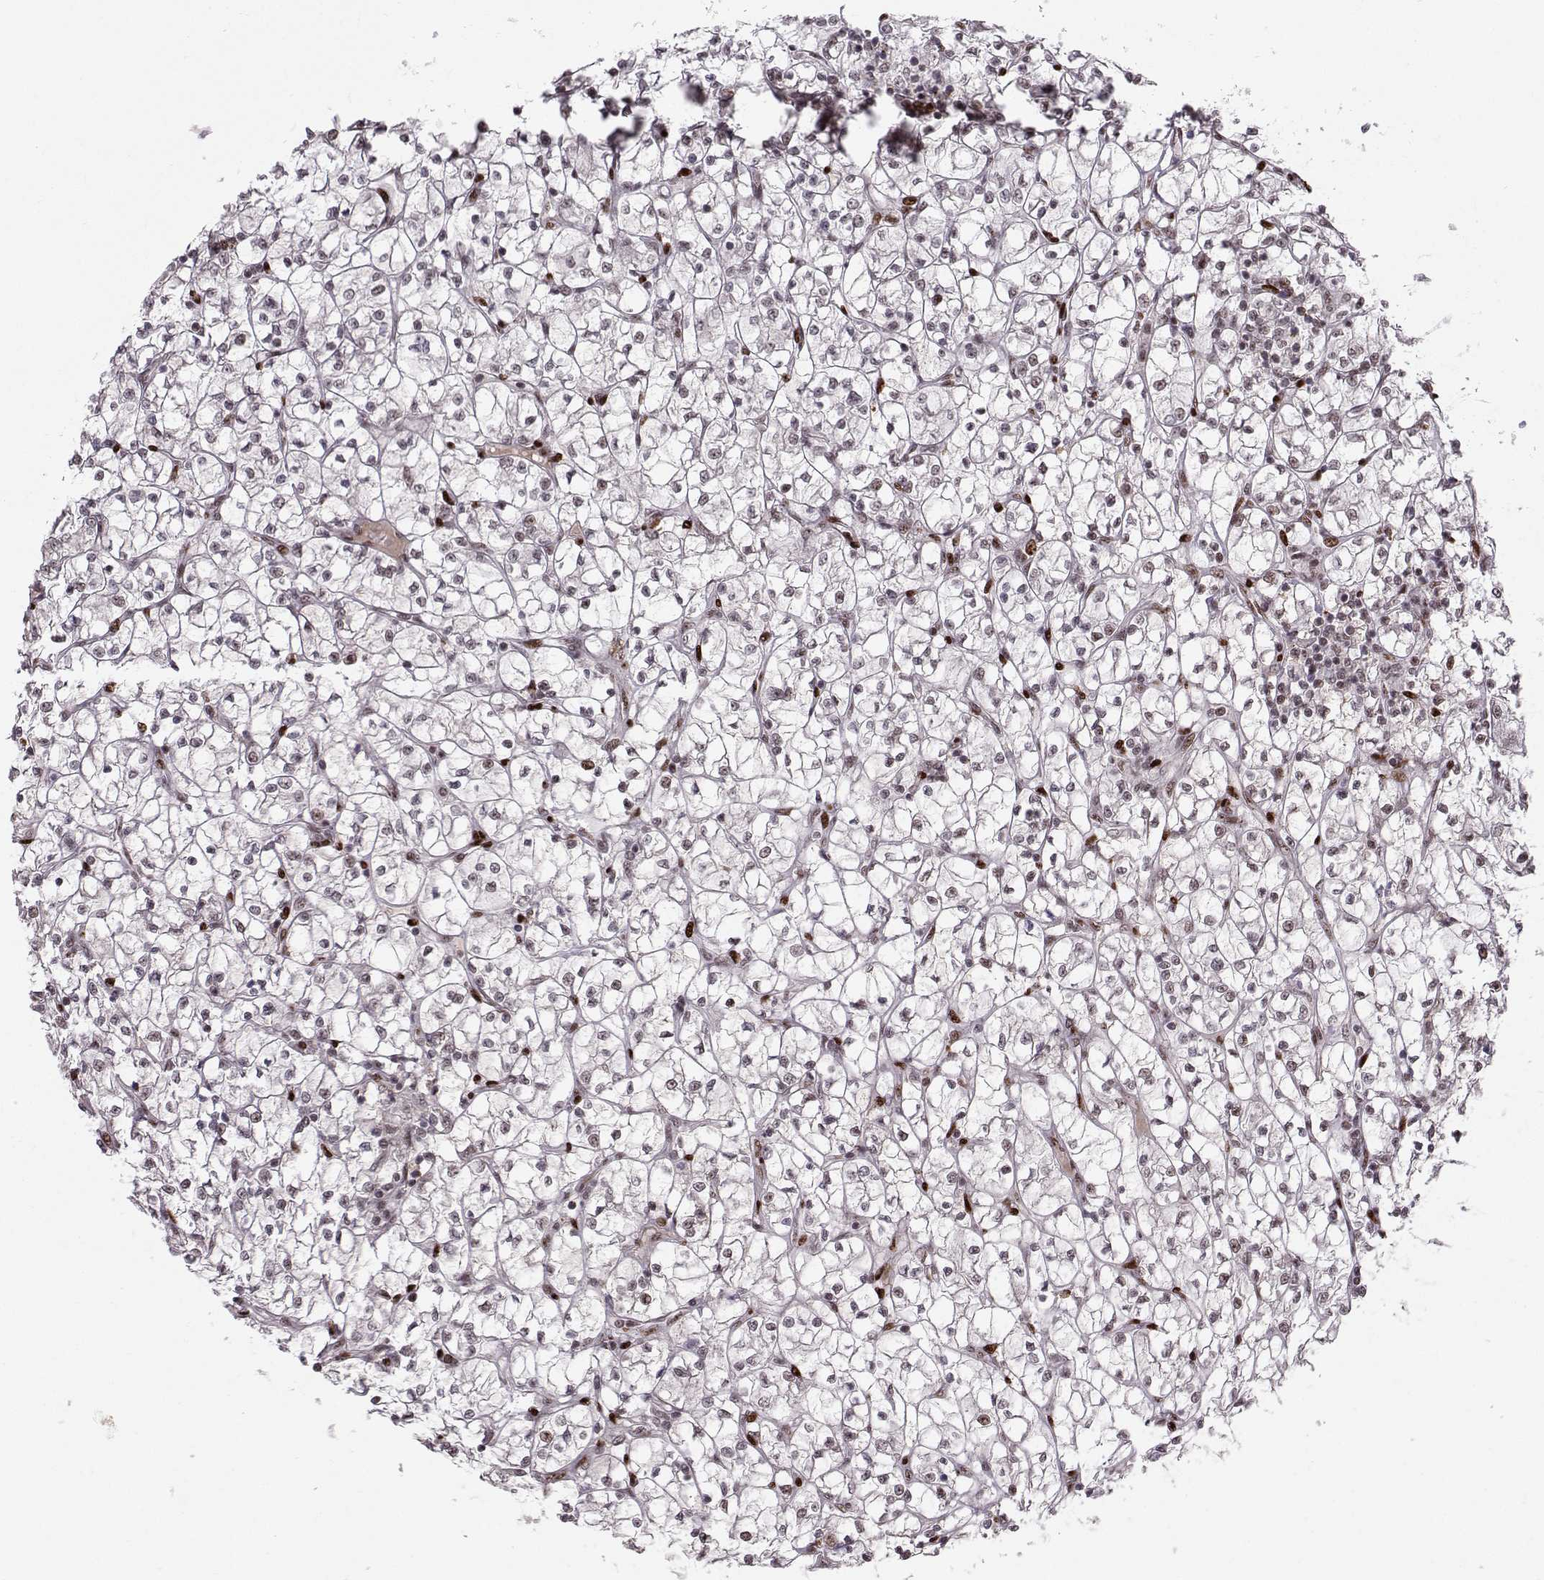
{"staining": {"intensity": "moderate", "quantity": "<25%", "location": "nuclear"}, "tissue": "renal cancer", "cell_type": "Tumor cells", "image_type": "cancer", "snomed": [{"axis": "morphology", "description": "Adenocarcinoma, NOS"}, {"axis": "topography", "description": "Kidney"}], "caption": "Protein staining by immunohistochemistry (IHC) reveals moderate nuclear positivity in approximately <25% of tumor cells in adenocarcinoma (renal). Nuclei are stained in blue.", "gene": "SNAPC2", "patient": {"sex": "female", "age": 64}}